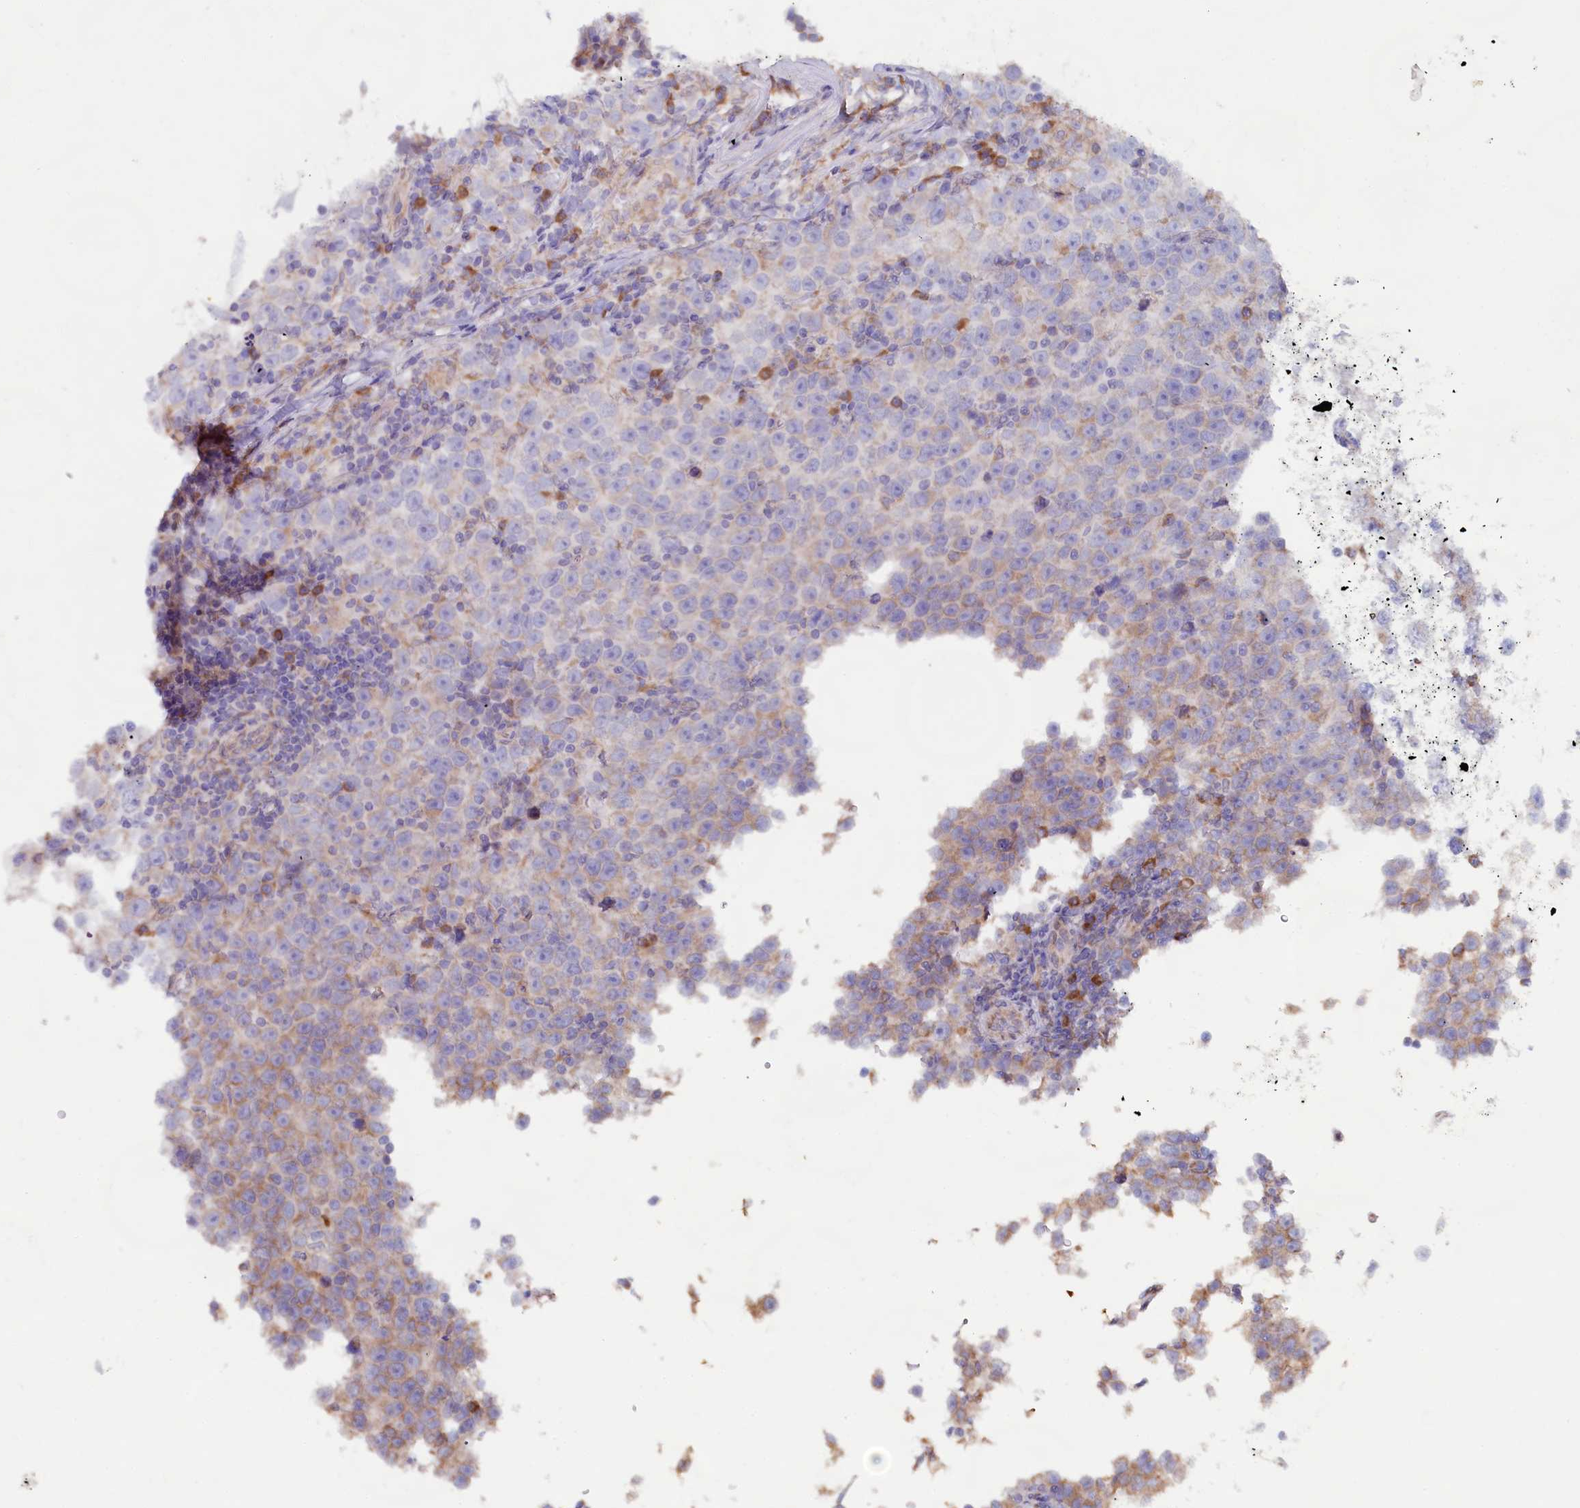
{"staining": {"intensity": "negative", "quantity": "none", "location": "none"}, "tissue": "testis cancer", "cell_type": "Tumor cells", "image_type": "cancer", "snomed": [{"axis": "morphology", "description": "Normal tissue, NOS"}, {"axis": "morphology", "description": "Seminoma, NOS"}, {"axis": "topography", "description": "Testis"}], "caption": "IHC histopathology image of neoplastic tissue: human testis cancer (seminoma) stained with DAB reveals no significant protein positivity in tumor cells.", "gene": "TBC1D19", "patient": {"sex": "male", "age": 43}}